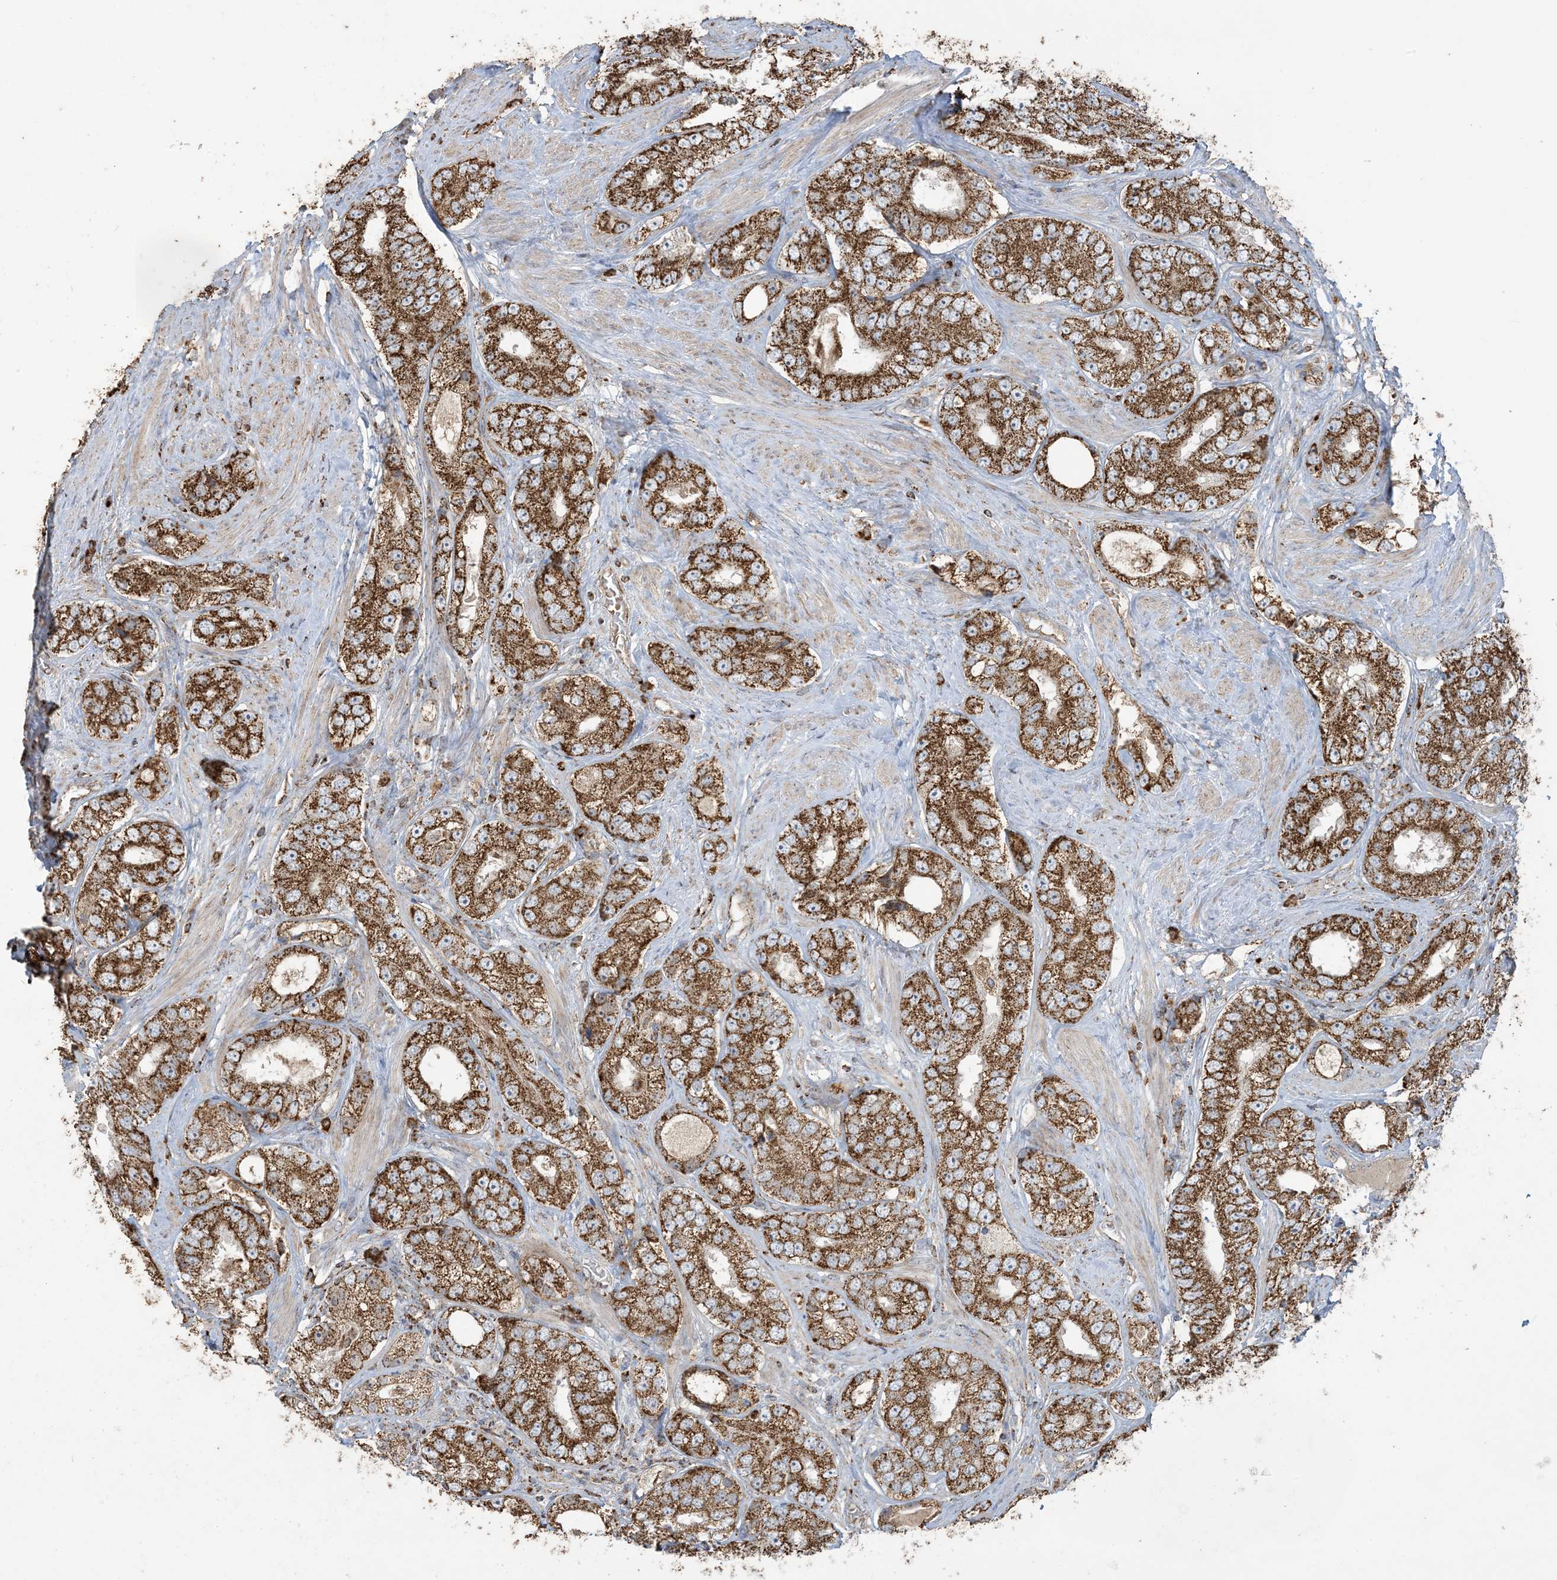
{"staining": {"intensity": "strong", "quantity": ">75%", "location": "cytoplasmic/membranous"}, "tissue": "prostate cancer", "cell_type": "Tumor cells", "image_type": "cancer", "snomed": [{"axis": "morphology", "description": "Adenocarcinoma, High grade"}, {"axis": "topography", "description": "Prostate"}], "caption": "Strong cytoplasmic/membranous protein staining is appreciated in about >75% of tumor cells in prostate cancer.", "gene": "AGA", "patient": {"sex": "male", "age": 56}}